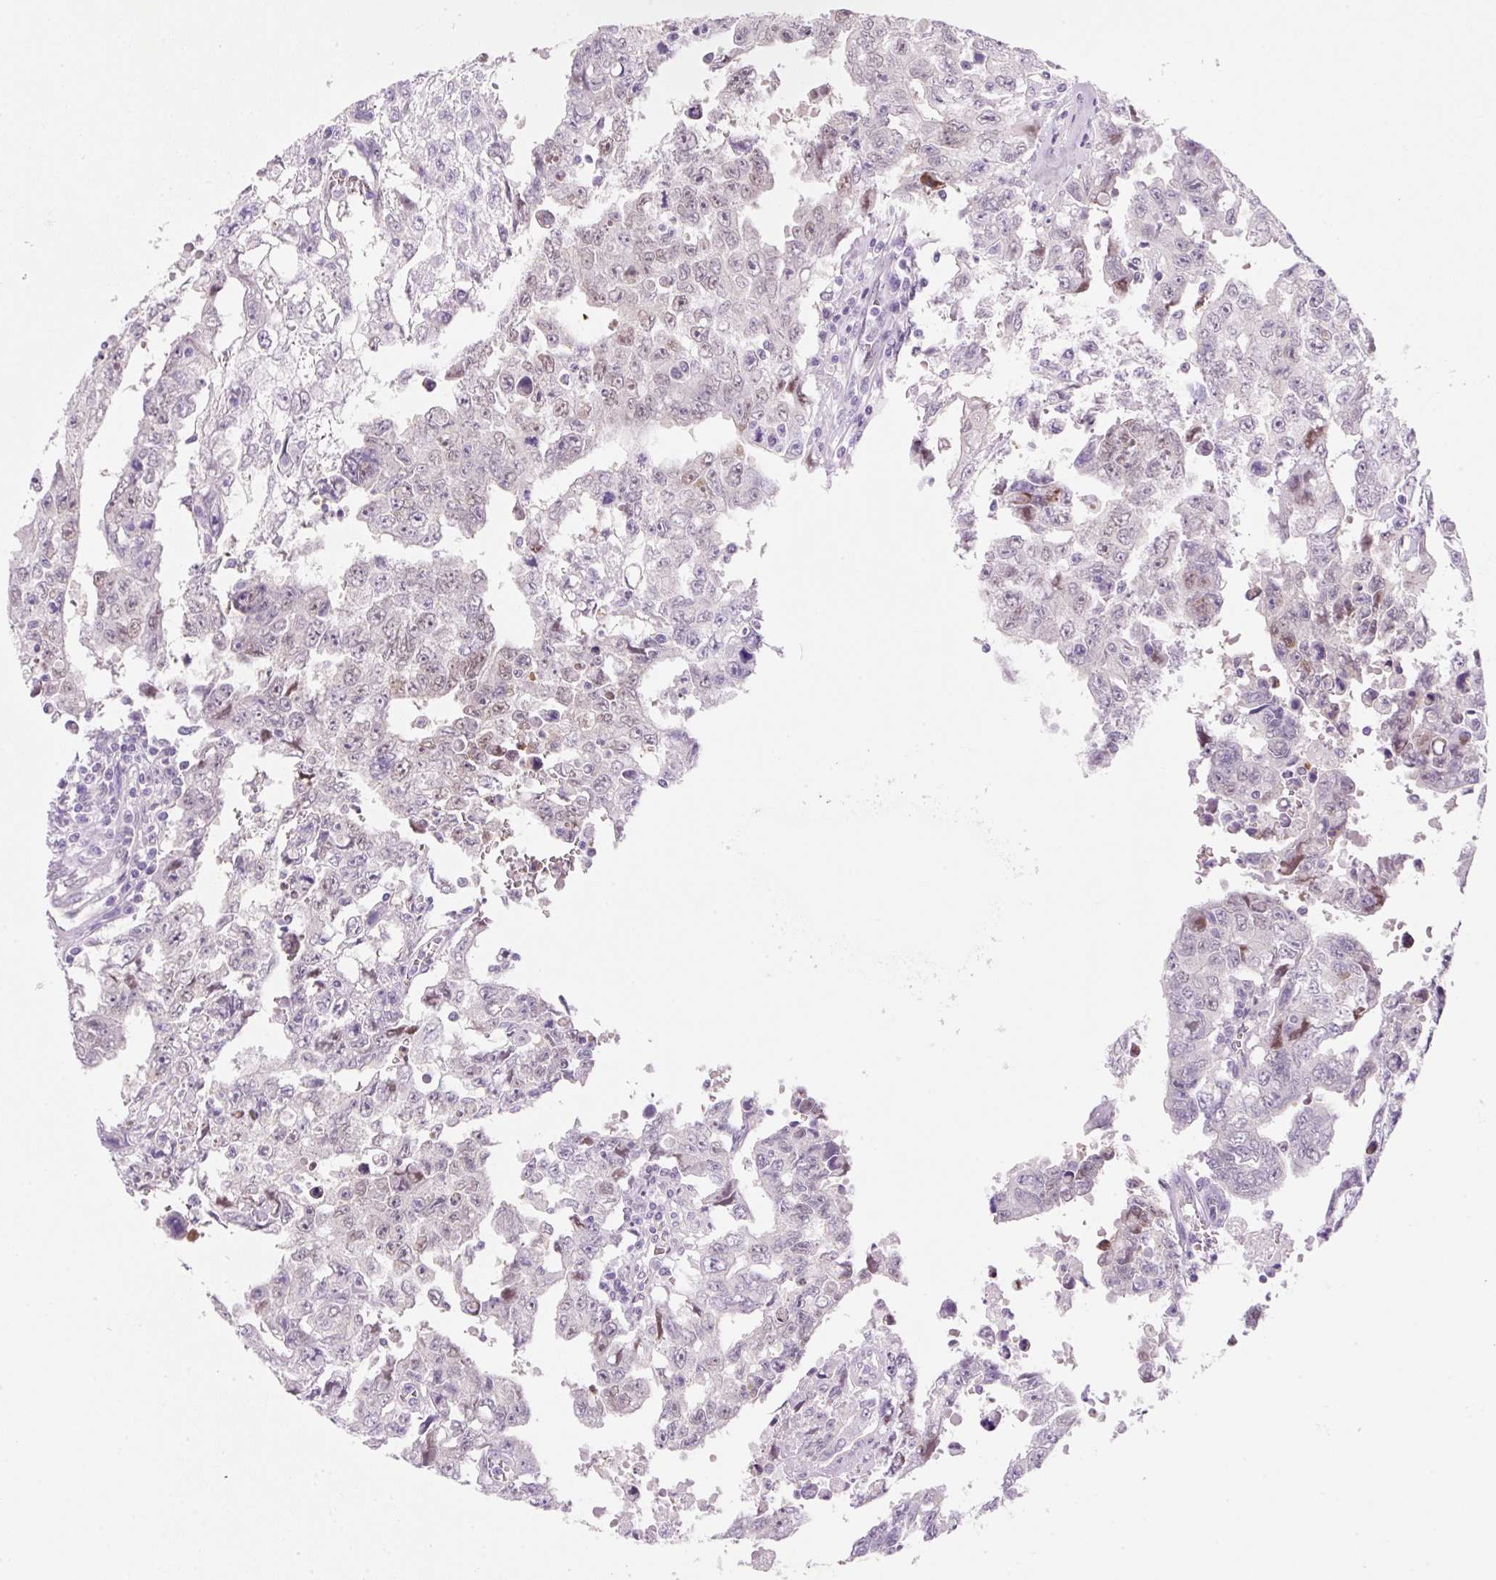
{"staining": {"intensity": "weak", "quantity": "25%-75%", "location": "nuclear"}, "tissue": "testis cancer", "cell_type": "Tumor cells", "image_type": "cancer", "snomed": [{"axis": "morphology", "description": "Carcinoma, Embryonal, NOS"}, {"axis": "topography", "description": "Testis"}], "caption": "Protein staining reveals weak nuclear expression in about 25%-75% of tumor cells in testis cancer (embryonal carcinoma).", "gene": "SYNE3", "patient": {"sex": "male", "age": 24}}